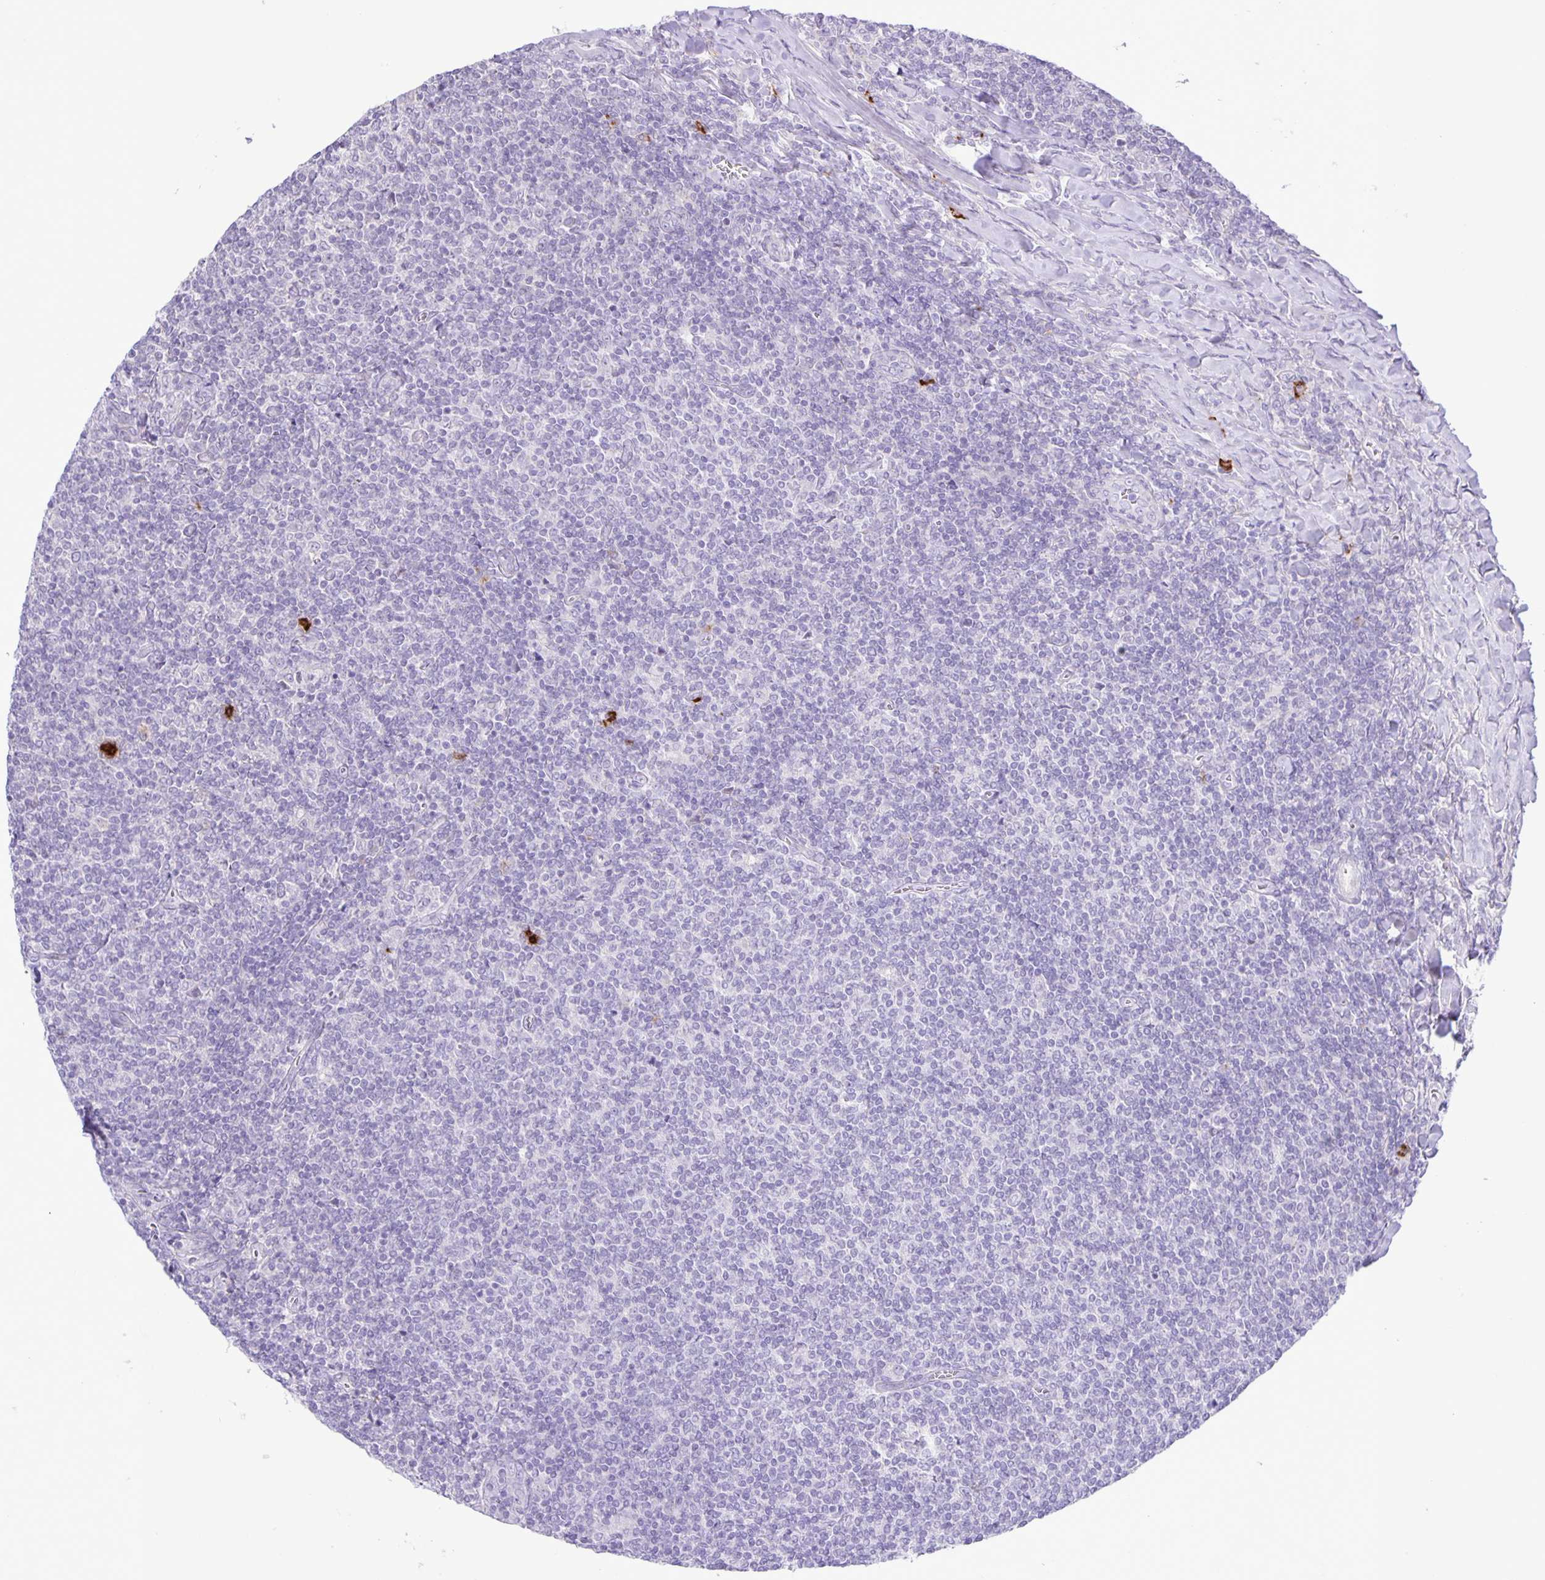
{"staining": {"intensity": "negative", "quantity": "none", "location": "none"}, "tissue": "lymphoma", "cell_type": "Tumor cells", "image_type": "cancer", "snomed": [{"axis": "morphology", "description": "Malignant lymphoma, non-Hodgkin's type, Low grade"}, {"axis": "topography", "description": "Lymph node"}], "caption": "Malignant lymphoma, non-Hodgkin's type (low-grade) was stained to show a protein in brown. There is no significant staining in tumor cells.", "gene": "ADCK1", "patient": {"sex": "male", "age": 52}}